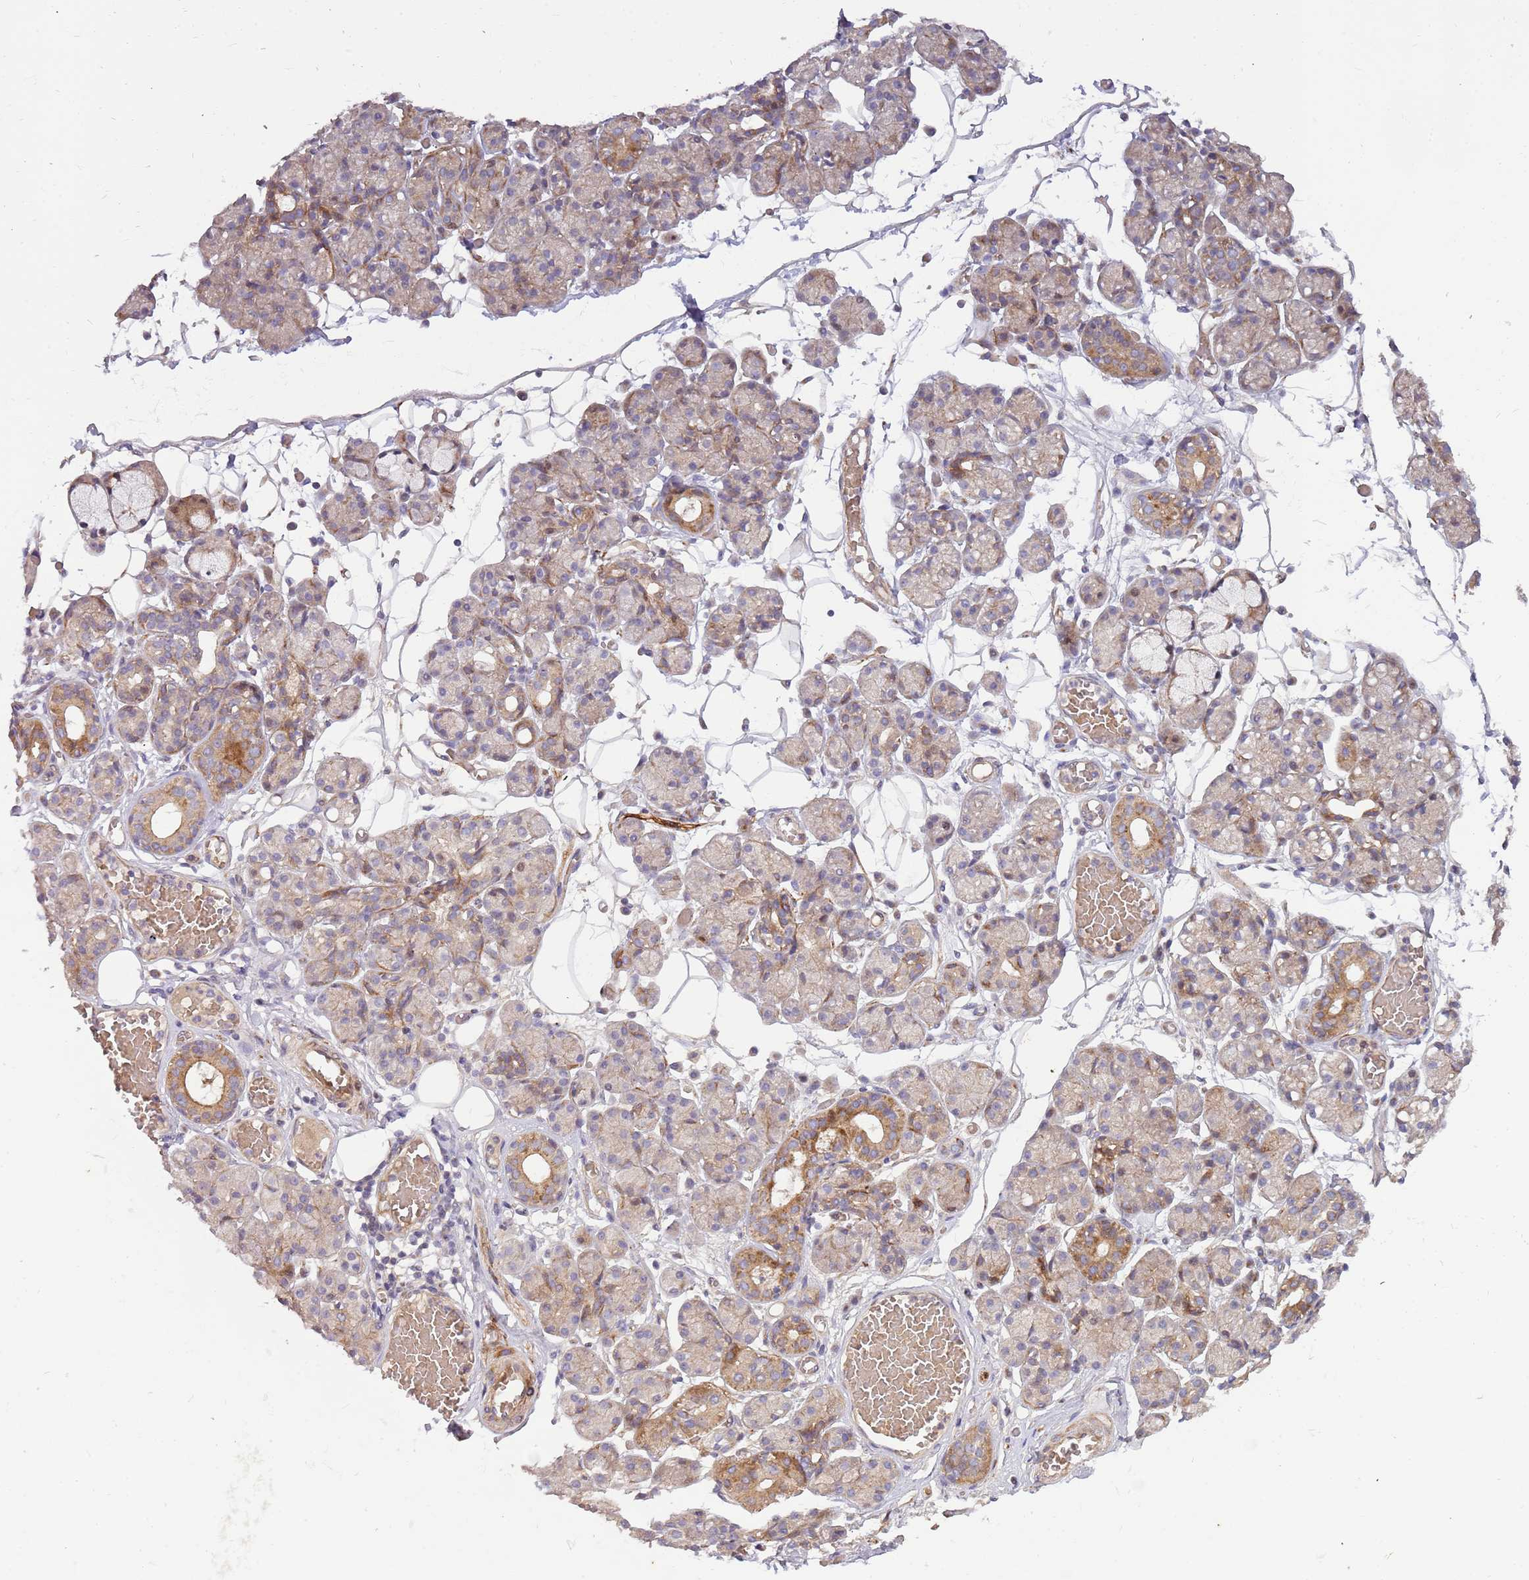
{"staining": {"intensity": "moderate", "quantity": "<25%", "location": "cytoplasmic/membranous,nuclear"}, "tissue": "salivary gland", "cell_type": "Glandular cells", "image_type": "normal", "snomed": [{"axis": "morphology", "description": "Normal tissue, NOS"}, {"axis": "topography", "description": "Salivary gland"}], "caption": "A low amount of moderate cytoplasmic/membranous,nuclear staining is present in about <25% of glandular cells in unremarkable salivary gland.", "gene": "TRAPPC6B", "patient": {"sex": "male", "age": 63}}